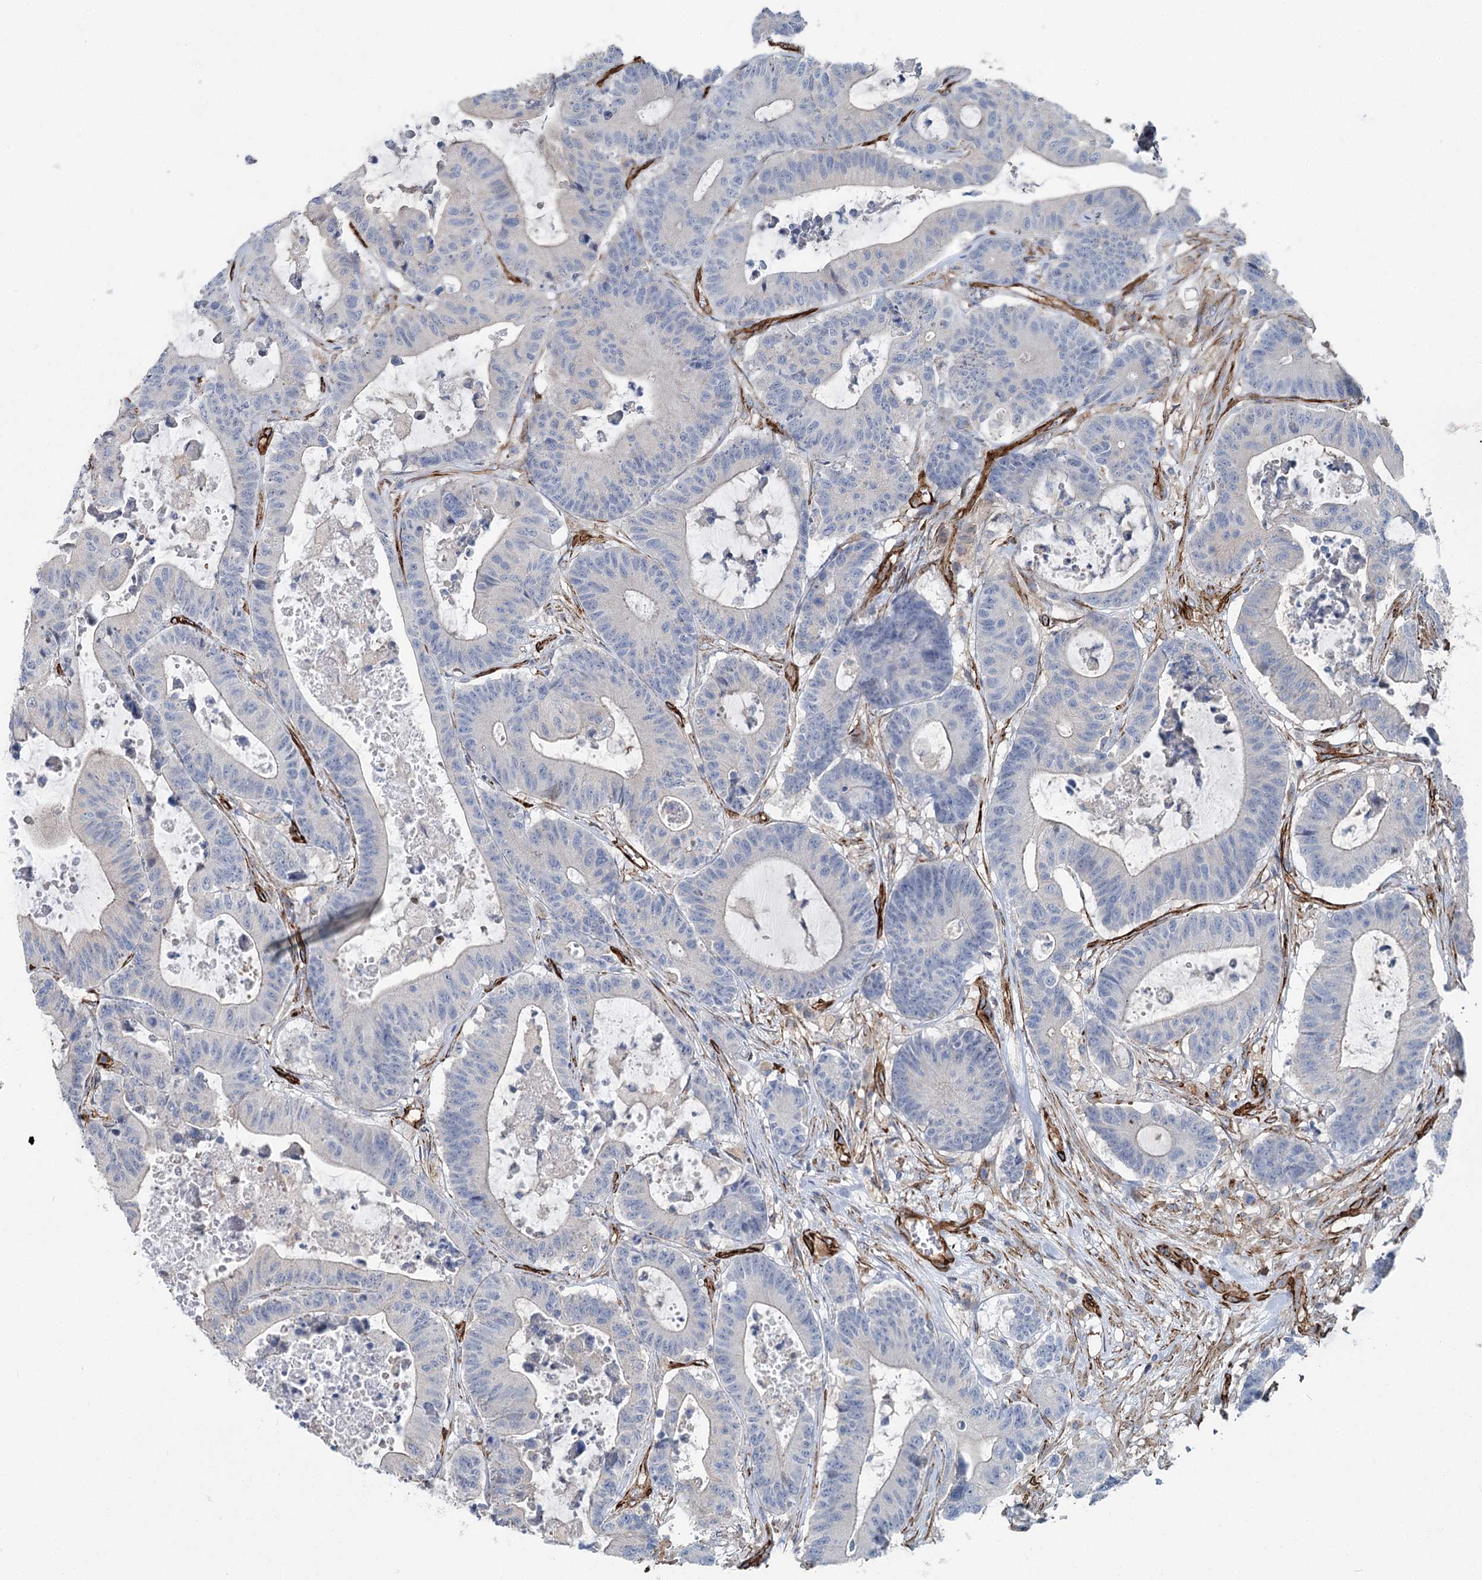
{"staining": {"intensity": "negative", "quantity": "none", "location": "none"}, "tissue": "colorectal cancer", "cell_type": "Tumor cells", "image_type": "cancer", "snomed": [{"axis": "morphology", "description": "Adenocarcinoma, NOS"}, {"axis": "topography", "description": "Colon"}], "caption": "Immunohistochemistry photomicrograph of human colorectal adenocarcinoma stained for a protein (brown), which demonstrates no staining in tumor cells.", "gene": "IQSEC1", "patient": {"sex": "female", "age": 84}}